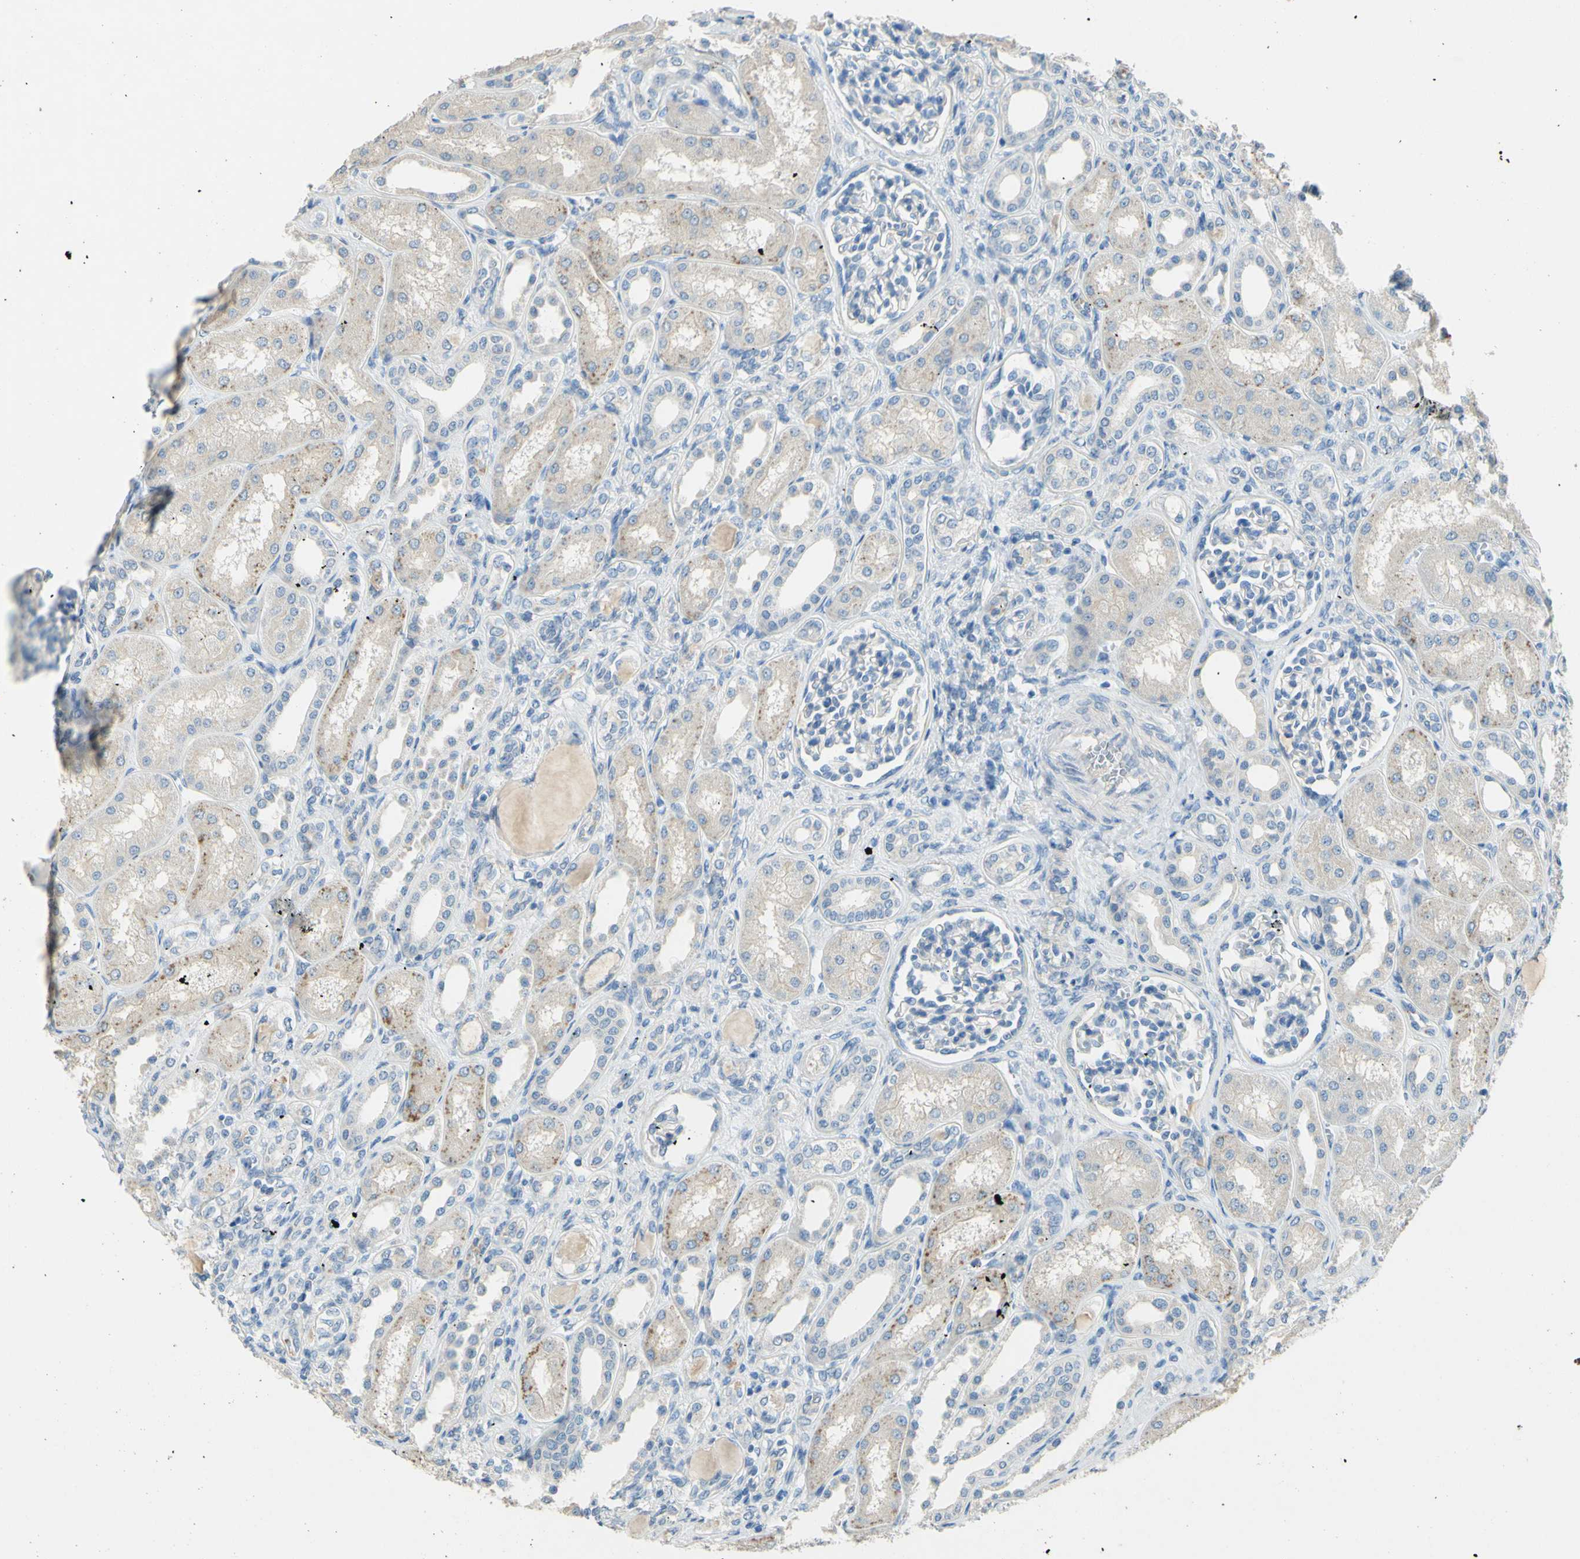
{"staining": {"intensity": "negative", "quantity": "none", "location": "none"}, "tissue": "kidney", "cell_type": "Cells in glomeruli", "image_type": "normal", "snomed": [{"axis": "morphology", "description": "Normal tissue, NOS"}, {"axis": "topography", "description": "Kidney"}], "caption": "Unremarkable kidney was stained to show a protein in brown. There is no significant staining in cells in glomeruli.", "gene": "CDH10", "patient": {"sex": "male", "age": 7}}